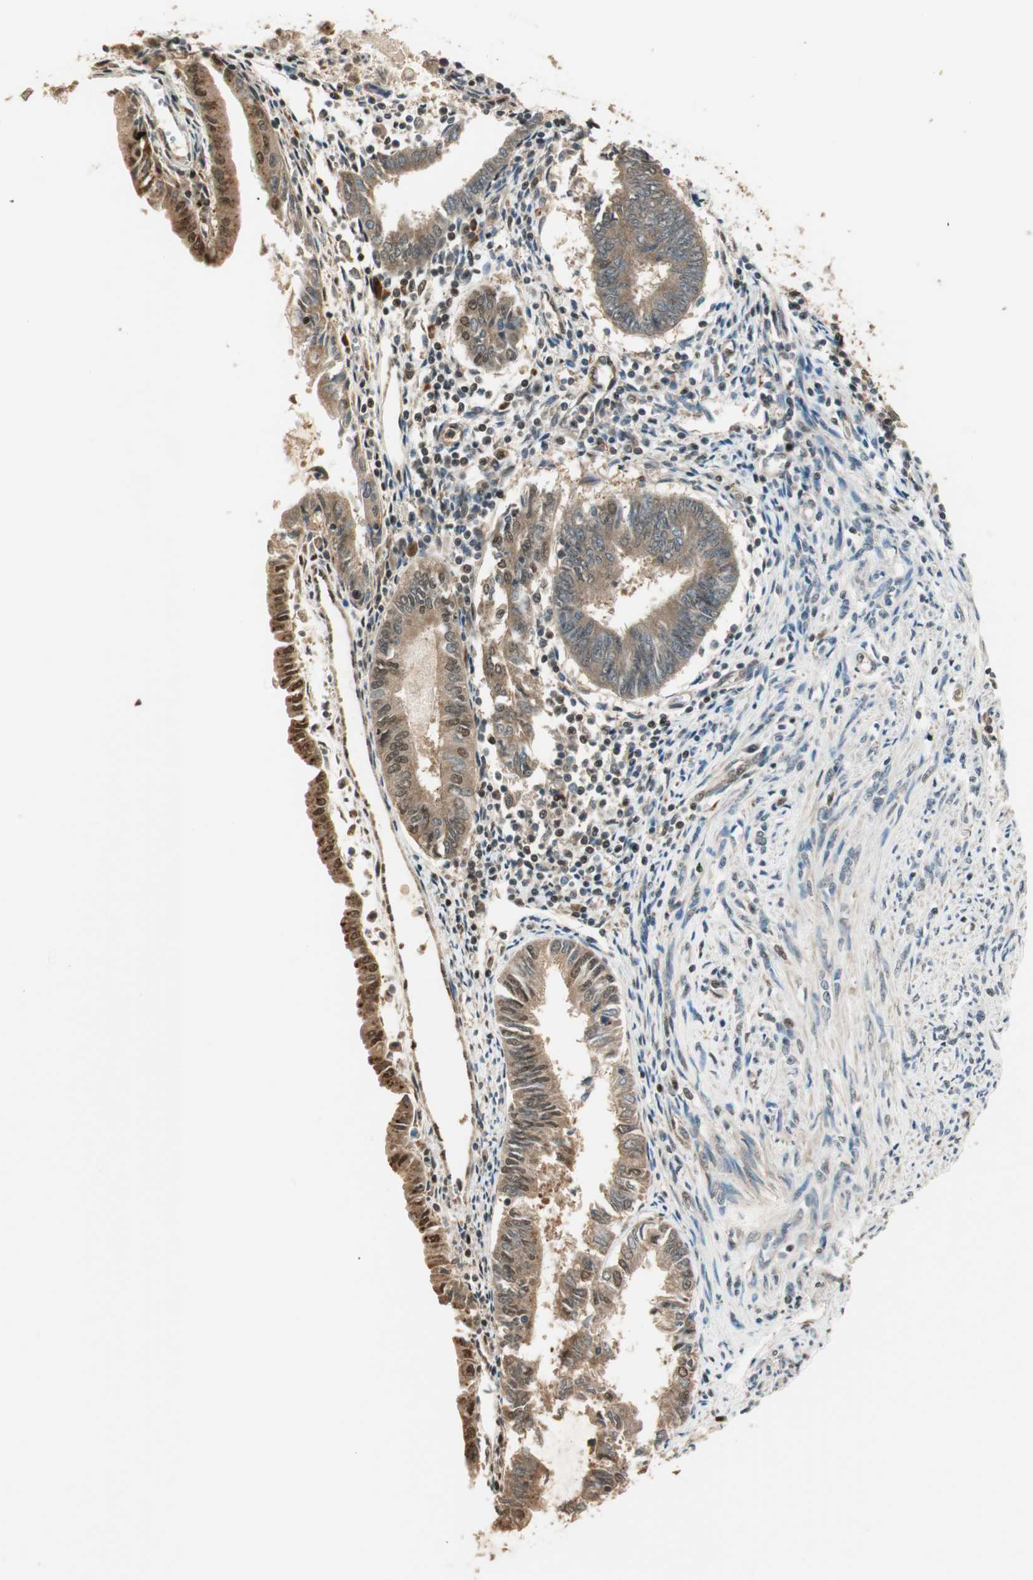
{"staining": {"intensity": "moderate", "quantity": ">75%", "location": "cytoplasmic/membranous,nuclear"}, "tissue": "endometrial cancer", "cell_type": "Tumor cells", "image_type": "cancer", "snomed": [{"axis": "morphology", "description": "Adenocarcinoma, NOS"}, {"axis": "topography", "description": "Endometrium"}], "caption": "A medium amount of moderate cytoplasmic/membranous and nuclear expression is identified in about >75% of tumor cells in adenocarcinoma (endometrial) tissue.", "gene": "ZNF443", "patient": {"sex": "female", "age": 86}}